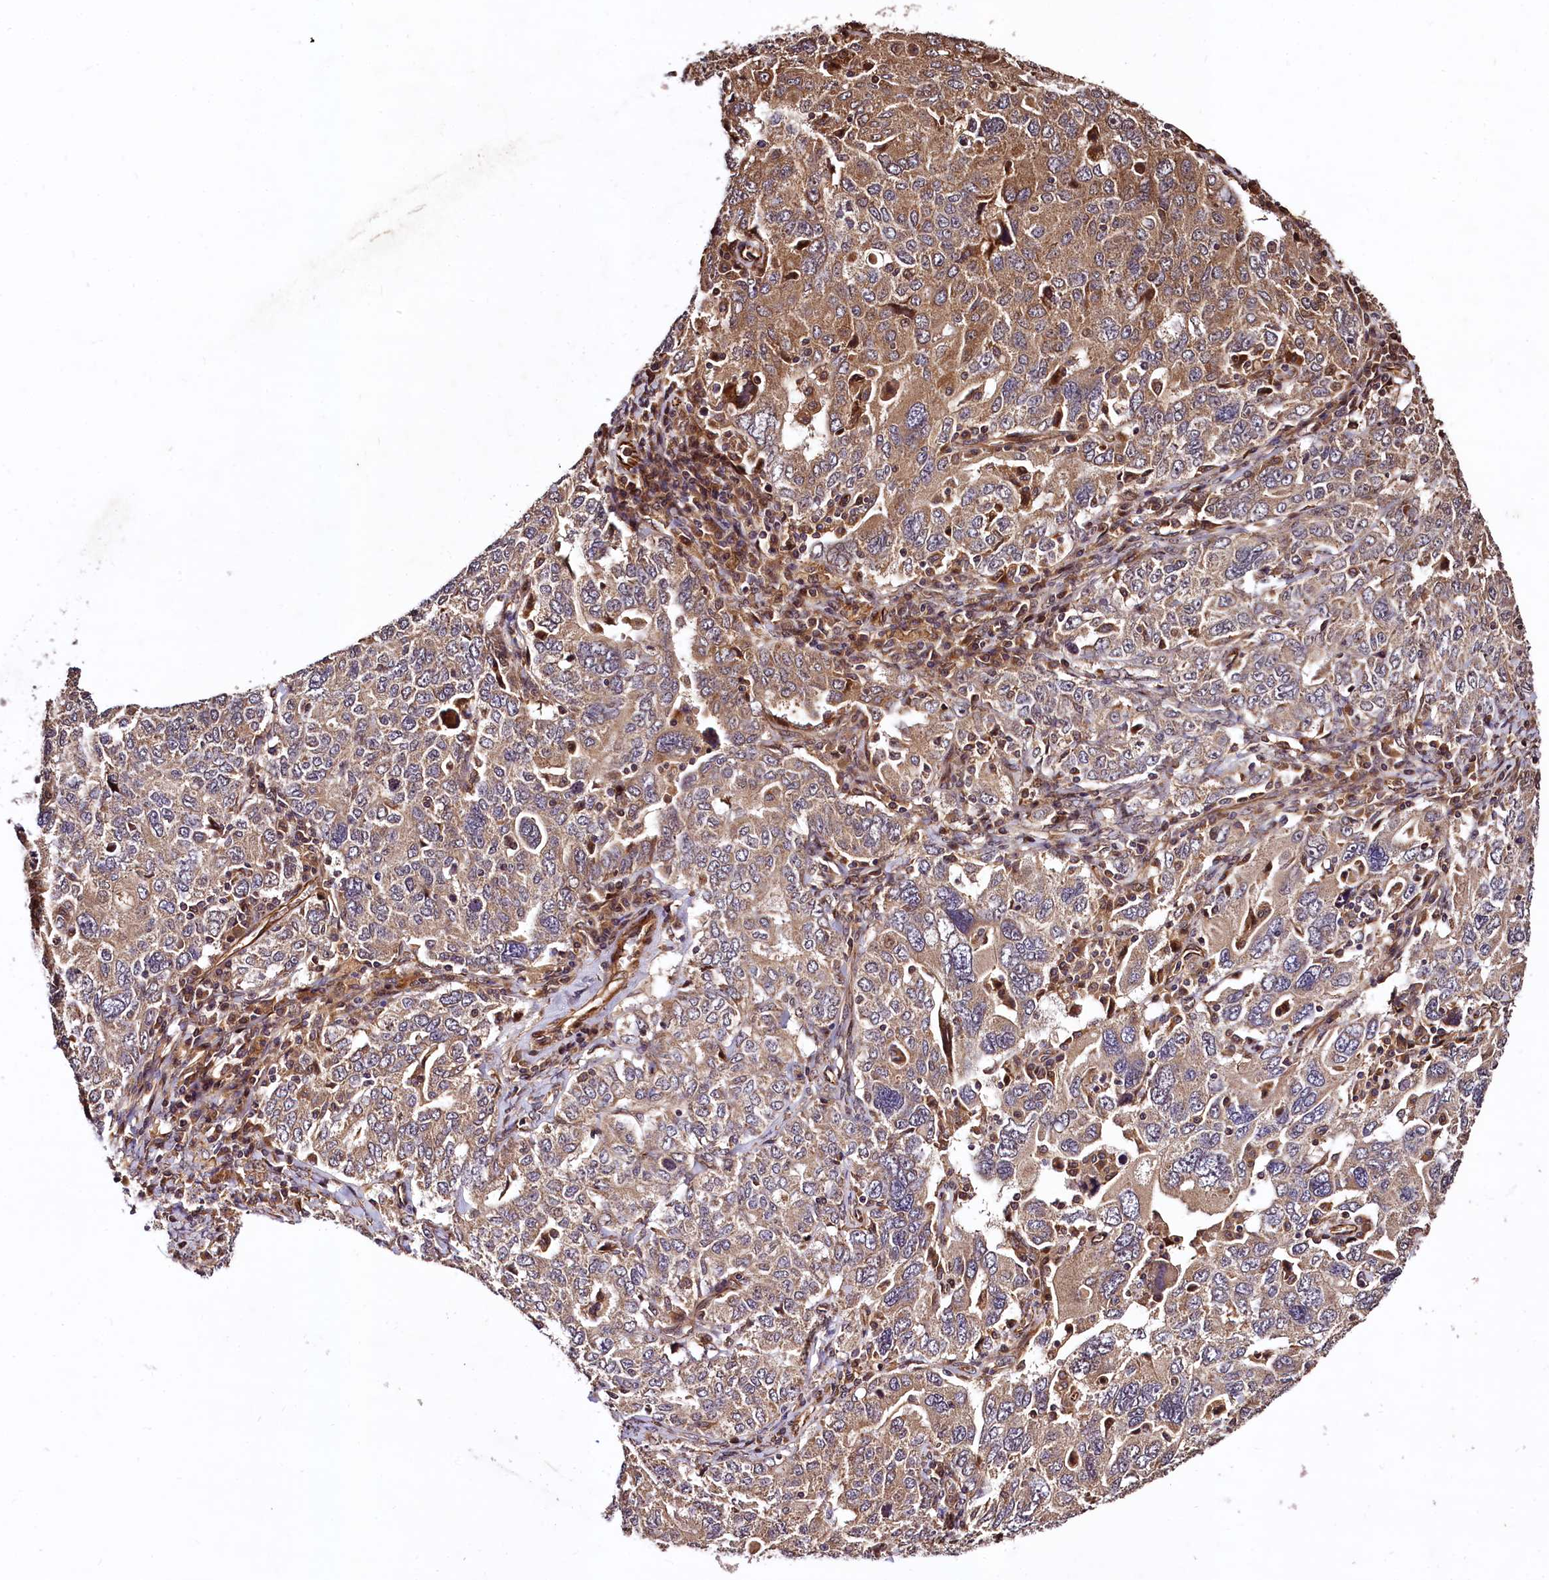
{"staining": {"intensity": "moderate", "quantity": "25%-75%", "location": "cytoplasmic/membranous"}, "tissue": "ovarian cancer", "cell_type": "Tumor cells", "image_type": "cancer", "snomed": [{"axis": "morphology", "description": "Carcinoma, endometroid"}, {"axis": "topography", "description": "Ovary"}], "caption": "Ovarian endometroid carcinoma stained for a protein reveals moderate cytoplasmic/membranous positivity in tumor cells.", "gene": "TBCEL", "patient": {"sex": "female", "age": 62}}